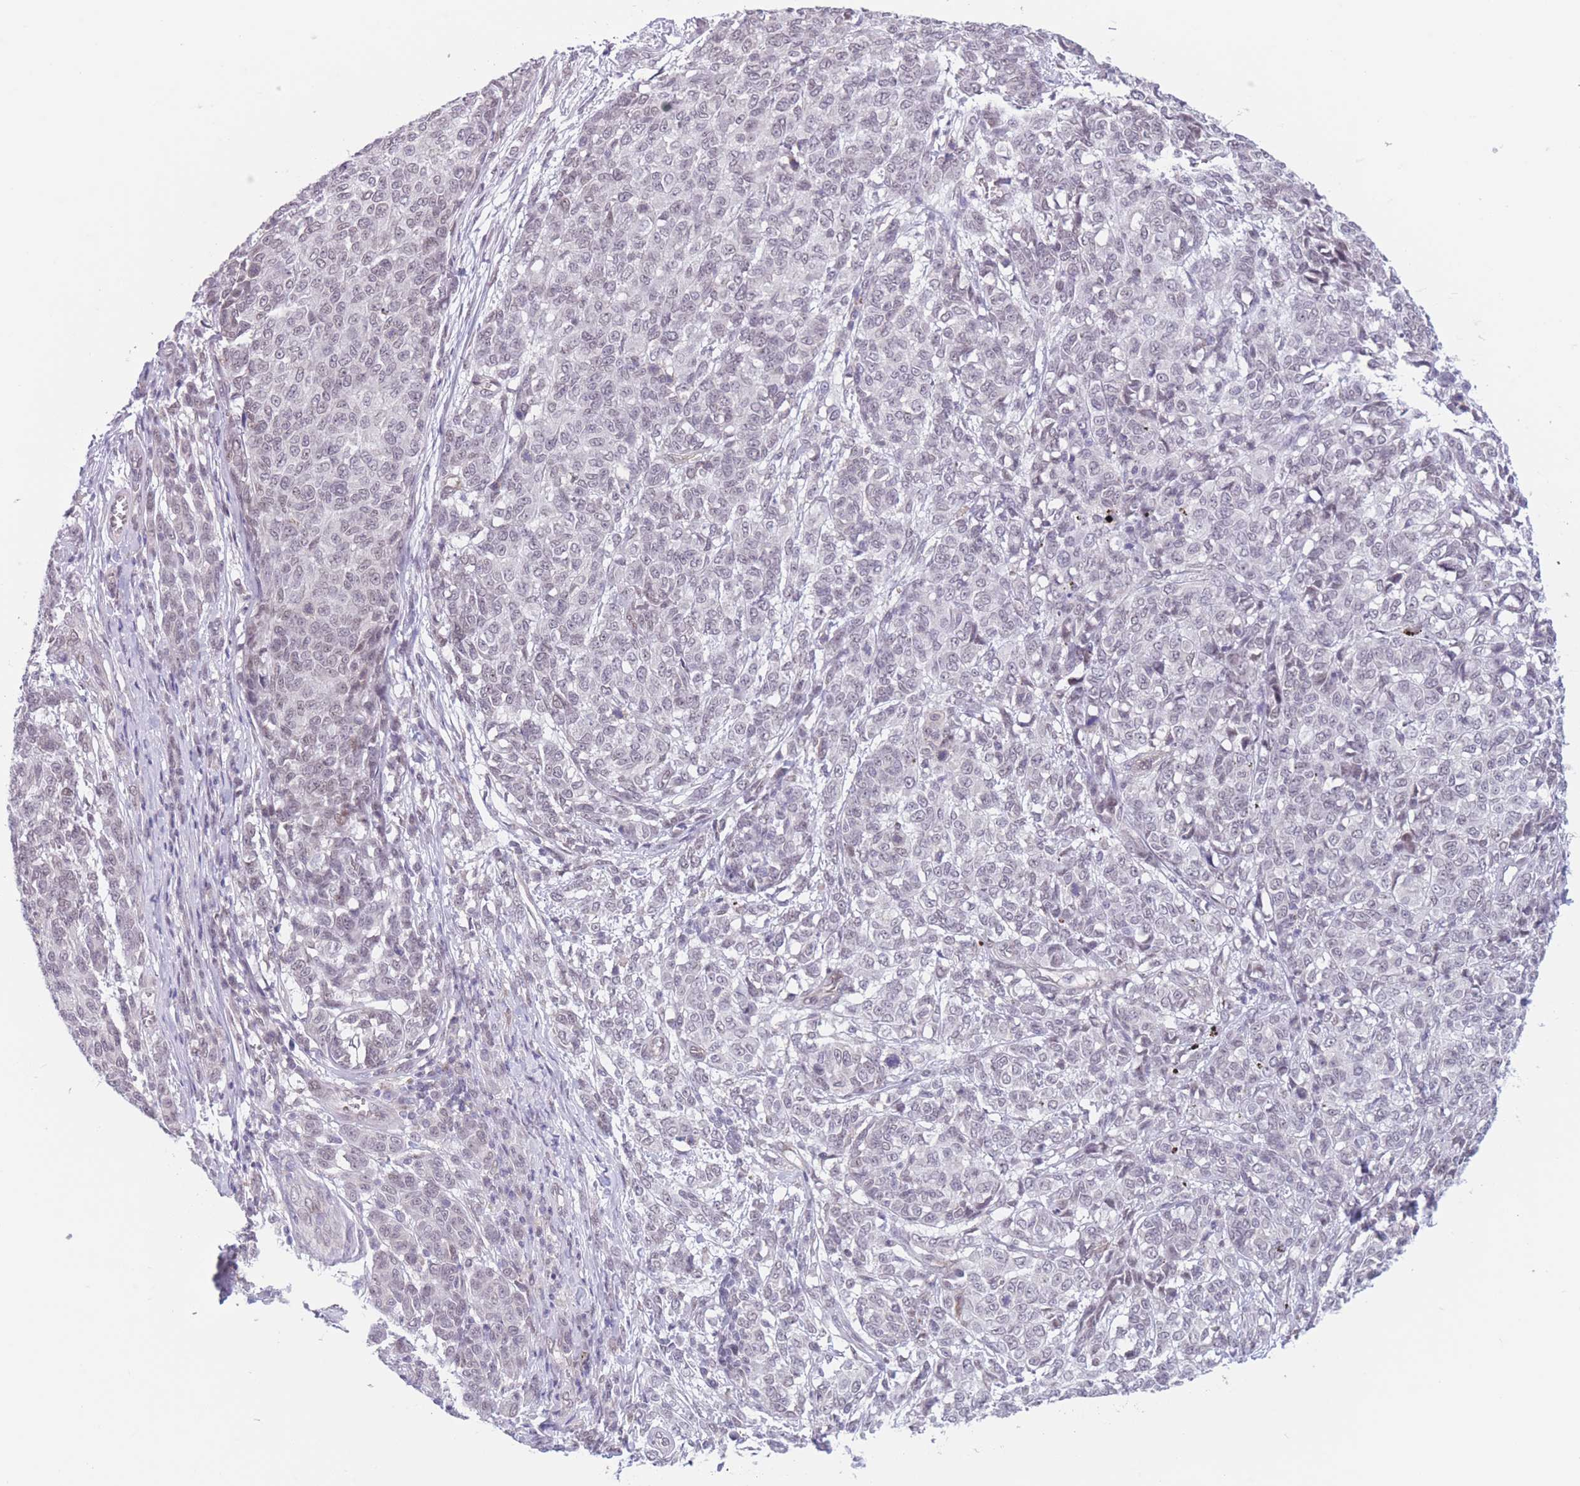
{"staining": {"intensity": "negative", "quantity": "none", "location": "none"}, "tissue": "melanoma", "cell_type": "Tumor cells", "image_type": "cancer", "snomed": [{"axis": "morphology", "description": "Malignant melanoma, NOS"}, {"axis": "topography", "description": "Skin"}], "caption": "Immunohistochemical staining of human malignant melanoma displays no significant expression in tumor cells. (Immunohistochemistry (ihc), brightfield microscopy, high magnification).", "gene": "PODXL", "patient": {"sex": "male", "age": 49}}